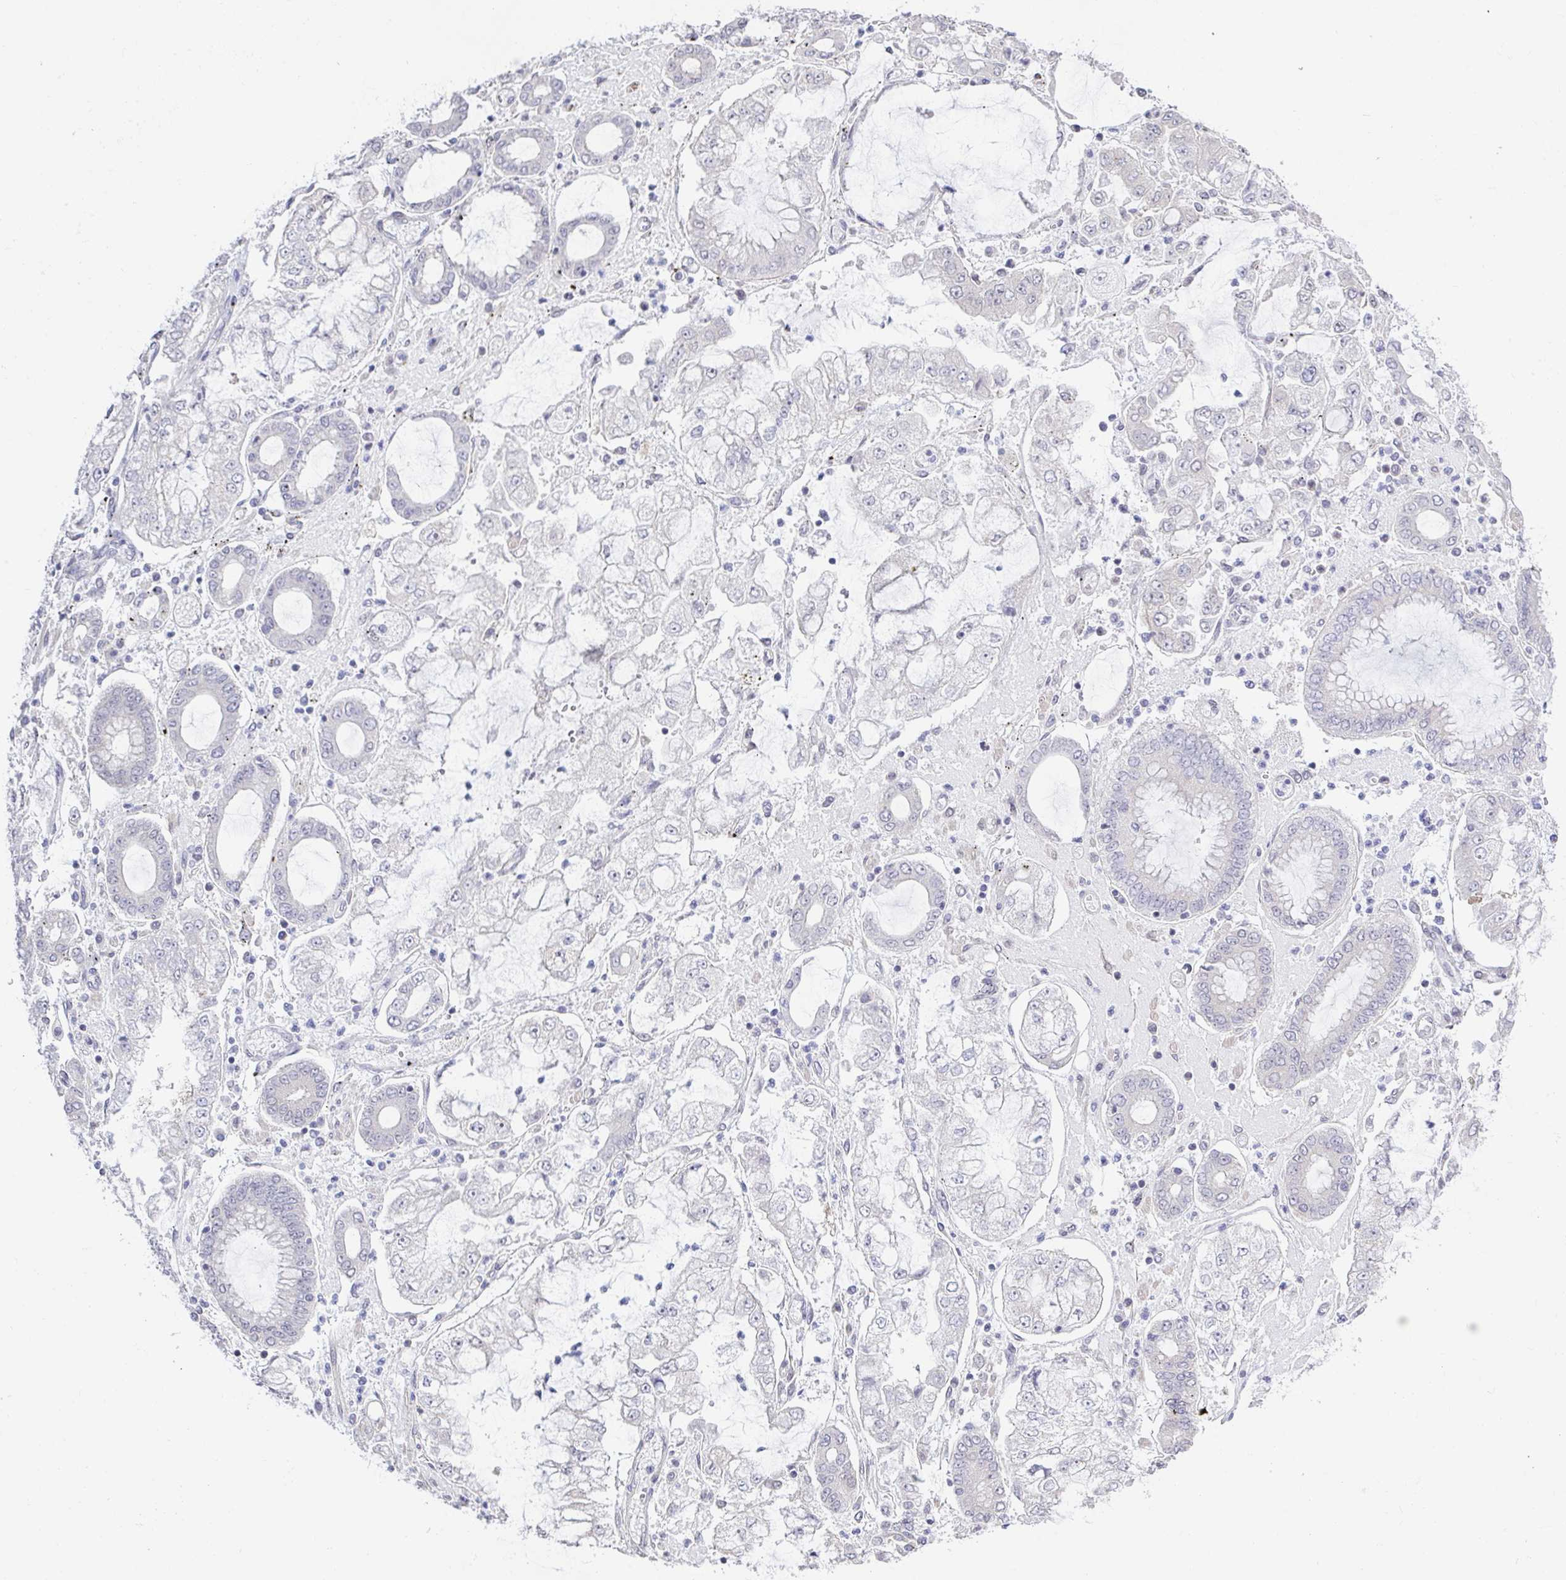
{"staining": {"intensity": "negative", "quantity": "none", "location": "none"}, "tissue": "stomach cancer", "cell_type": "Tumor cells", "image_type": "cancer", "snomed": [{"axis": "morphology", "description": "Adenocarcinoma, NOS"}, {"axis": "topography", "description": "Stomach"}], "caption": "The photomicrograph displays no staining of tumor cells in adenocarcinoma (stomach).", "gene": "HYPK", "patient": {"sex": "male", "age": 76}}